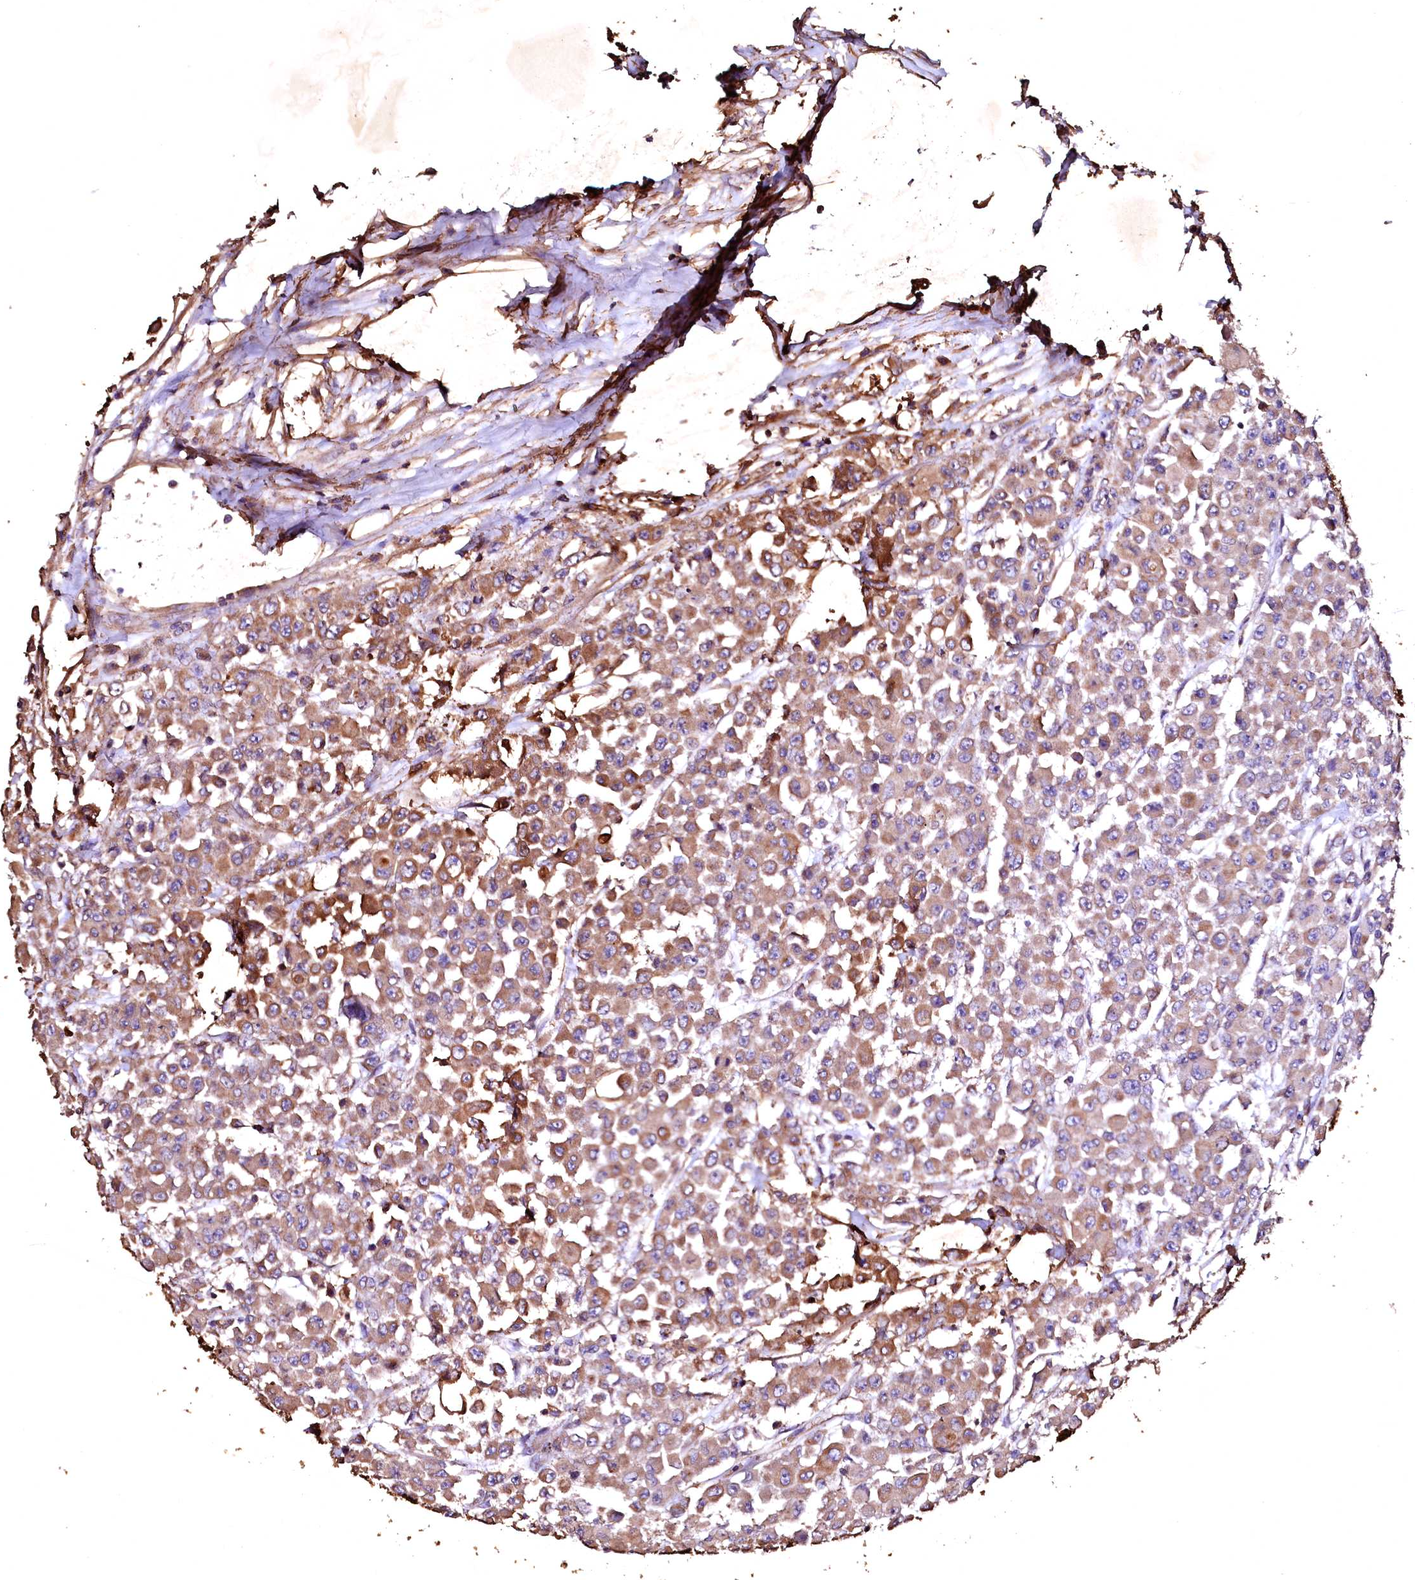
{"staining": {"intensity": "moderate", "quantity": ">75%", "location": "cytoplasmic/membranous"}, "tissue": "colorectal cancer", "cell_type": "Tumor cells", "image_type": "cancer", "snomed": [{"axis": "morphology", "description": "Adenocarcinoma, NOS"}, {"axis": "topography", "description": "Colon"}], "caption": "A high-resolution photomicrograph shows immunohistochemistry (IHC) staining of colorectal cancer, which exhibits moderate cytoplasmic/membranous expression in approximately >75% of tumor cells.", "gene": "VPS36", "patient": {"sex": "male", "age": 51}}